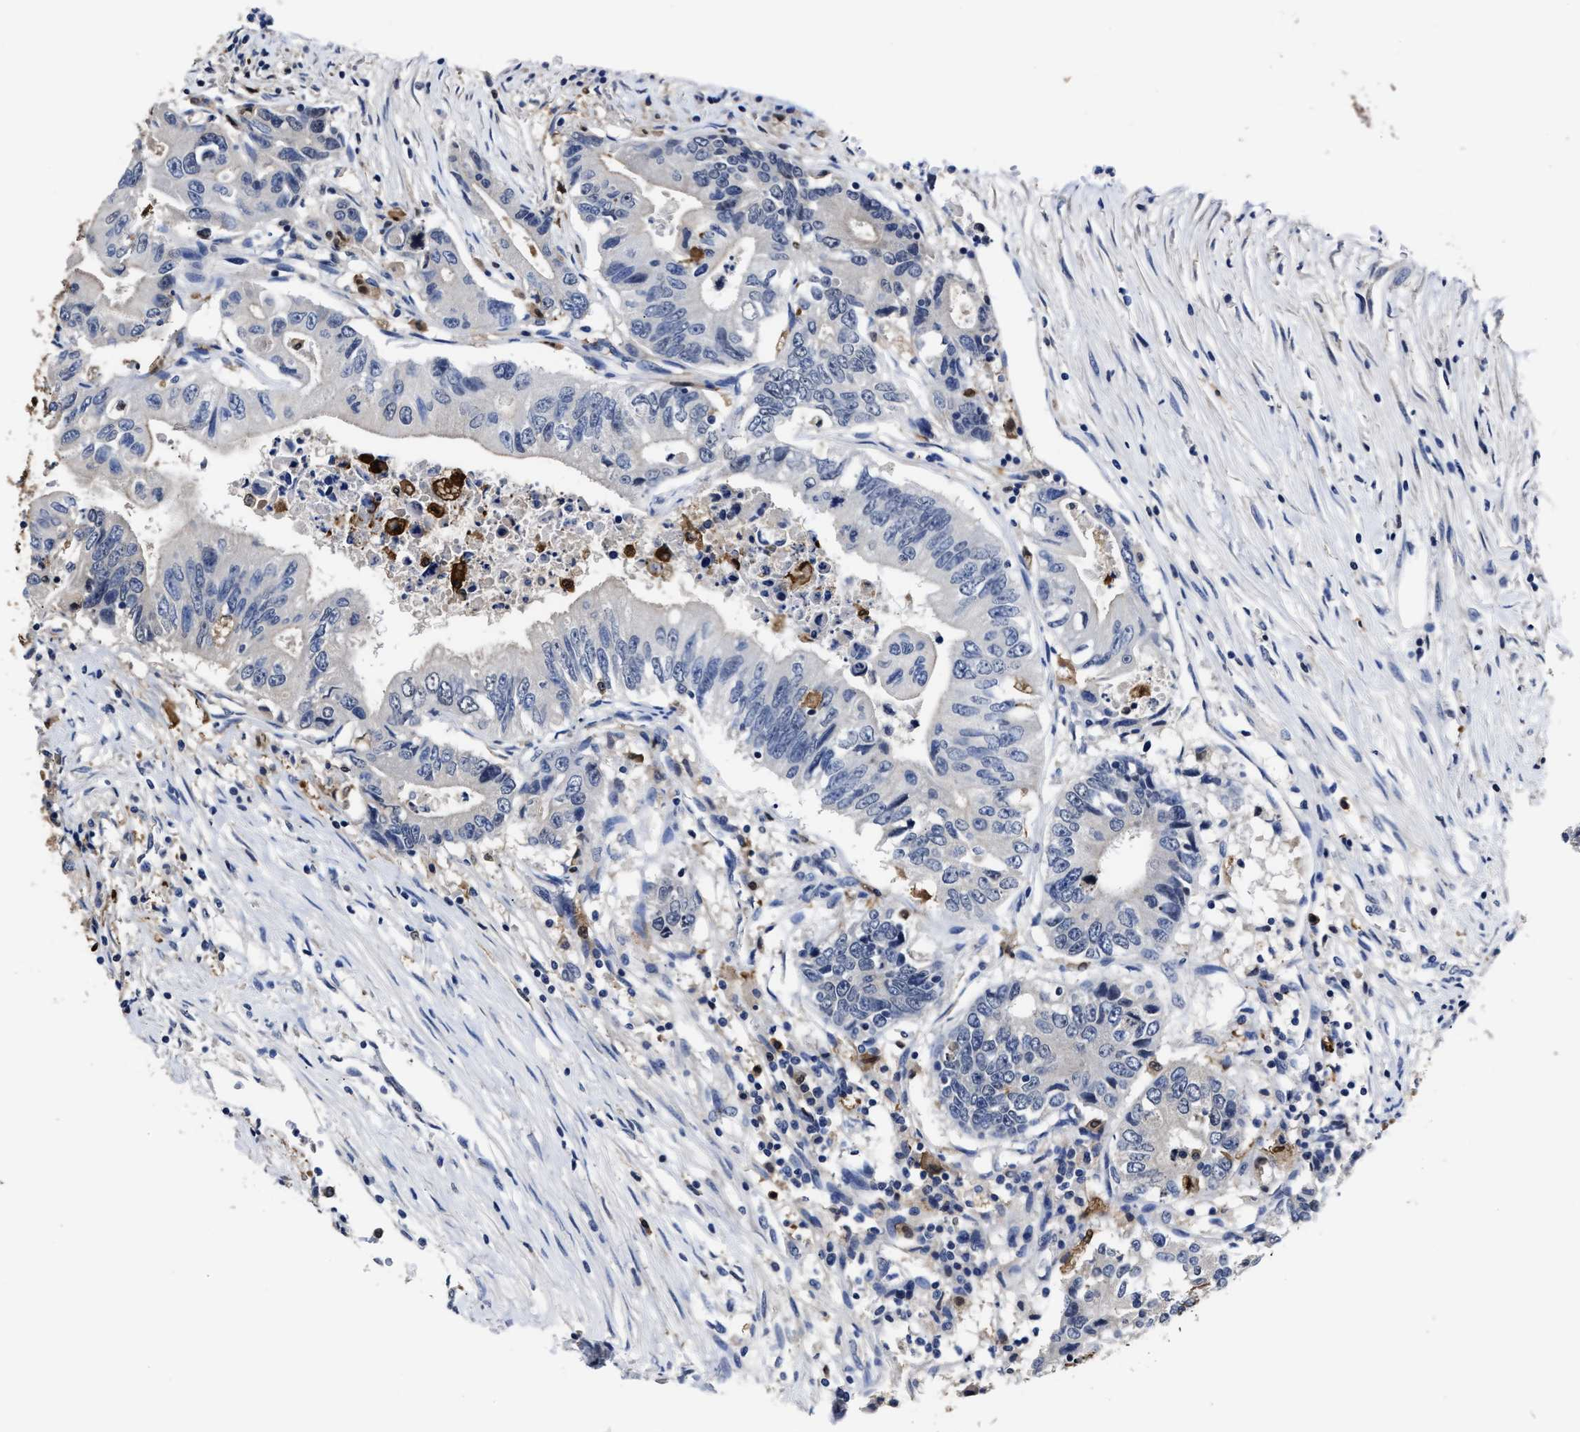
{"staining": {"intensity": "negative", "quantity": "none", "location": "none"}, "tissue": "colorectal cancer", "cell_type": "Tumor cells", "image_type": "cancer", "snomed": [{"axis": "morphology", "description": "Adenocarcinoma, NOS"}, {"axis": "topography", "description": "Colon"}], "caption": "This is an immunohistochemistry (IHC) micrograph of colorectal cancer (adenocarcinoma). There is no expression in tumor cells.", "gene": "PRPF4B", "patient": {"sex": "female", "age": 77}}